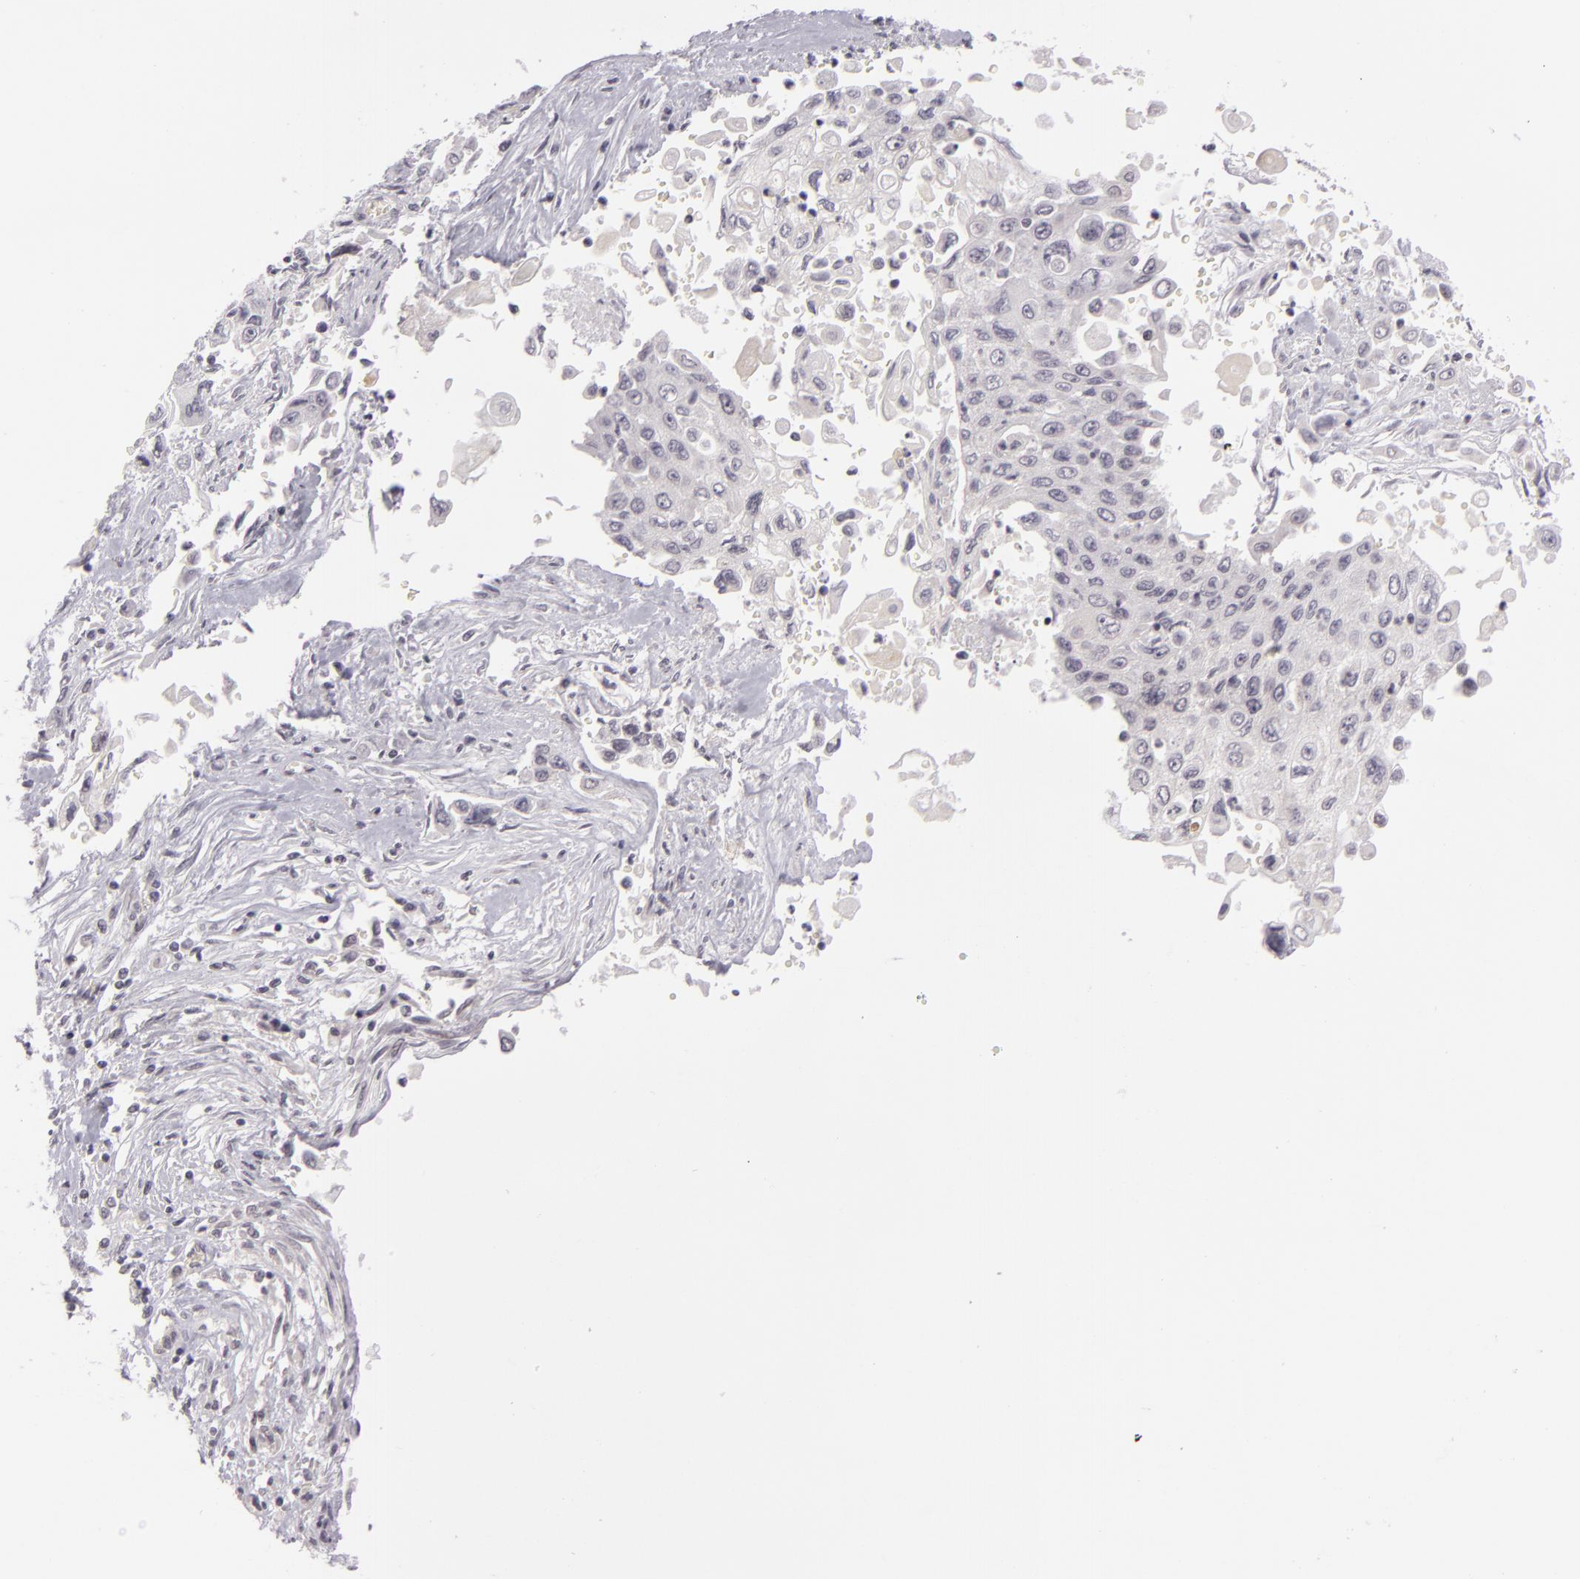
{"staining": {"intensity": "negative", "quantity": "none", "location": "none"}, "tissue": "pancreatic cancer", "cell_type": "Tumor cells", "image_type": "cancer", "snomed": [{"axis": "morphology", "description": "Adenocarcinoma, NOS"}, {"axis": "topography", "description": "Pancreas"}], "caption": "Immunohistochemical staining of pancreatic cancer displays no significant expression in tumor cells.", "gene": "ZNF205", "patient": {"sex": "male", "age": 70}}